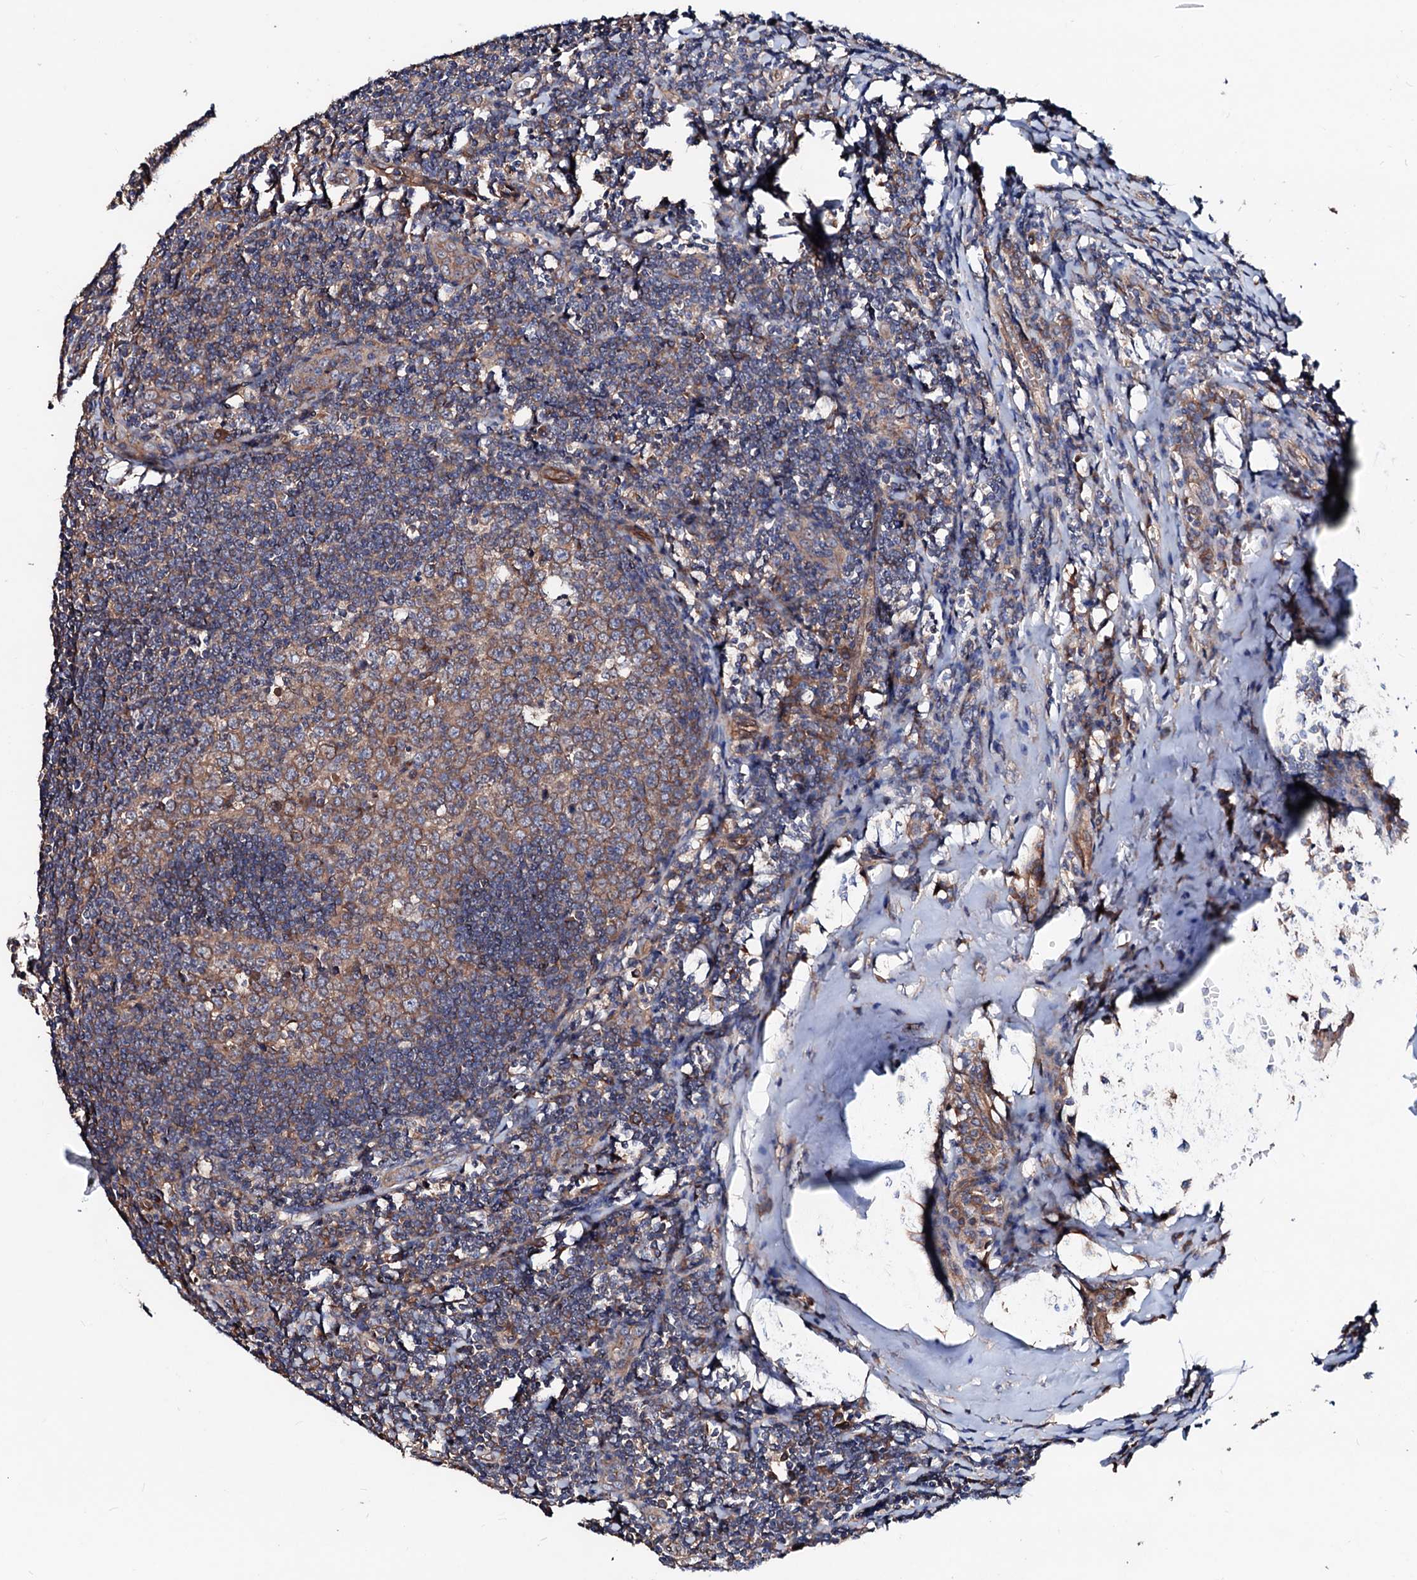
{"staining": {"intensity": "moderate", "quantity": ">75%", "location": "cytoplasmic/membranous"}, "tissue": "tonsil", "cell_type": "Germinal center cells", "image_type": "normal", "snomed": [{"axis": "morphology", "description": "Normal tissue, NOS"}, {"axis": "topography", "description": "Tonsil"}], "caption": "A brown stain labels moderate cytoplasmic/membranous staining of a protein in germinal center cells of unremarkable human tonsil. The protein is shown in brown color, while the nuclei are stained blue.", "gene": "TBCEL", "patient": {"sex": "male", "age": 27}}